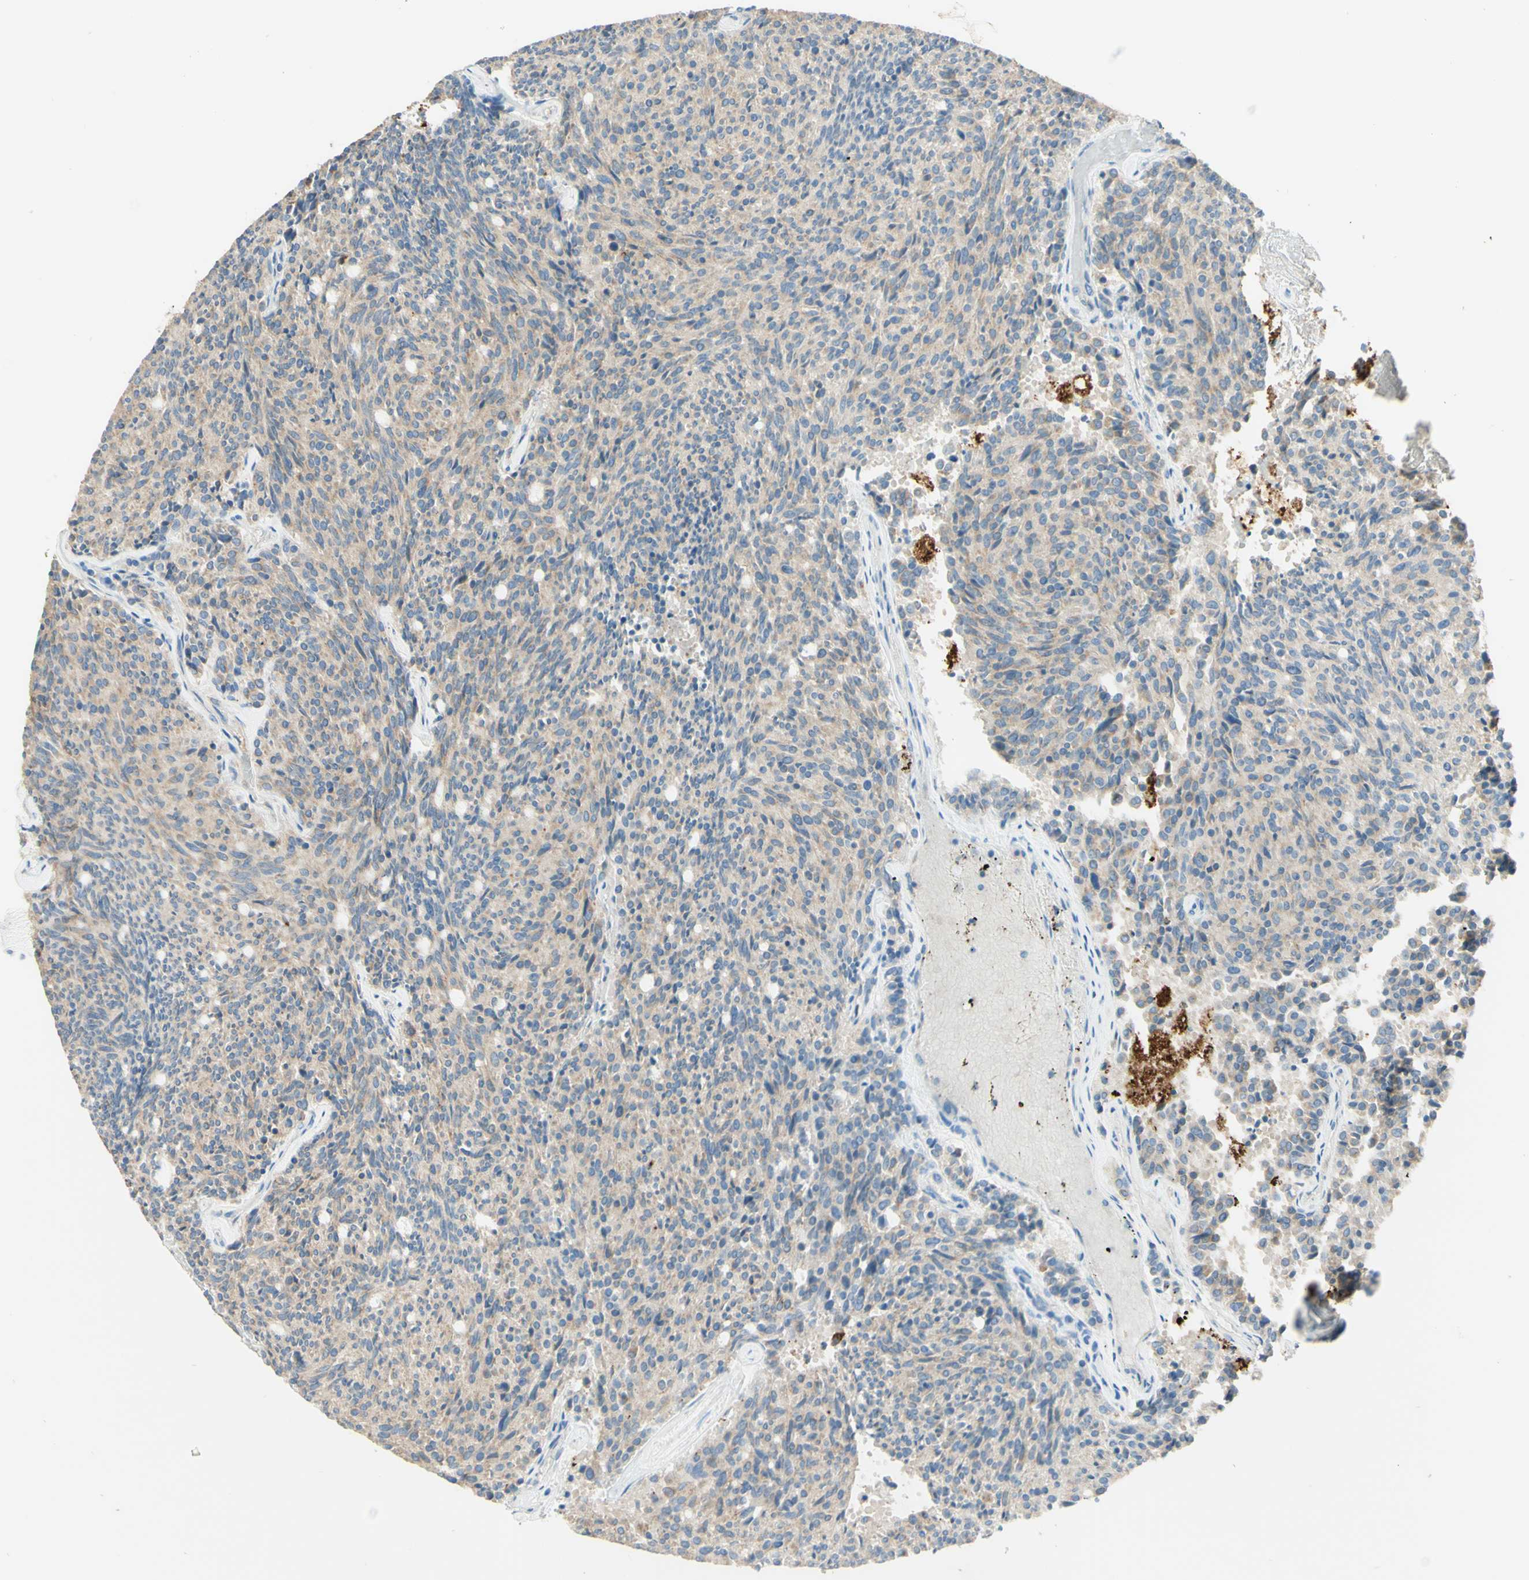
{"staining": {"intensity": "weak", "quantity": ">75%", "location": "cytoplasmic/membranous"}, "tissue": "carcinoid", "cell_type": "Tumor cells", "image_type": "cancer", "snomed": [{"axis": "morphology", "description": "Carcinoid, malignant, NOS"}, {"axis": "topography", "description": "Pancreas"}], "caption": "An immunohistochemistry histopathology image of neoplastic tissue is shown. Protein staining in brown shows weak cytoplasmic/membranous positivity in malignant carcinoid within tumor cells. (DAB (3,3'-diaminobenzidine) IHC with brightfield microscopy, high magnification).", "gene": "ARMC10", "patient": {"sex": "female", "age": 54}}